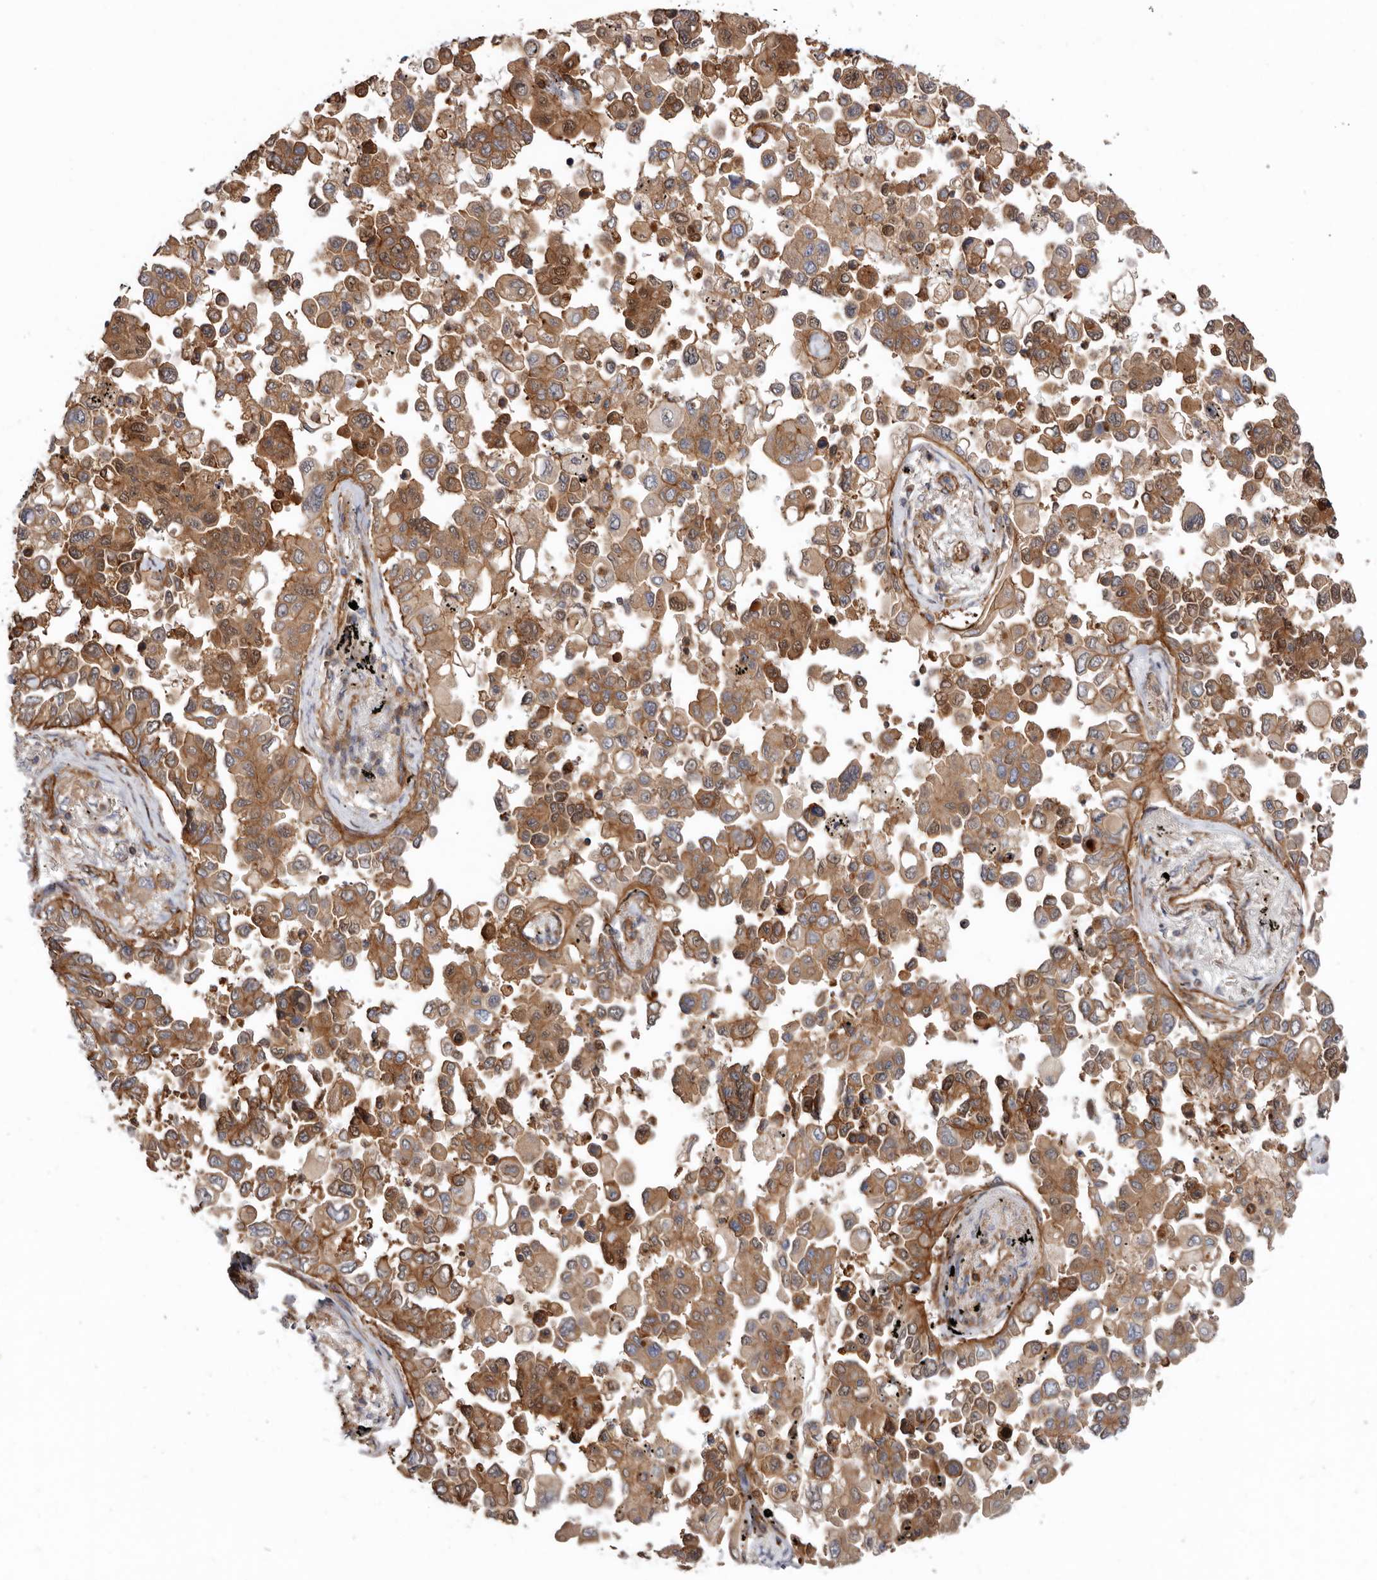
{"staining": {"intensity": "moderate", "quantity": ">75%", "location": "cytoplasmic/membranous"}, "tissue": "lung cancer", "cell_type": "Tumor cells", "image_type": "cancer", "snomed": [{"axis": "morphology", "description": "Adenocarcinoma, NOS"}, {"axis": "topography", "description": "Lung"}], "caption": "Lung cancer (adenocarcinoma) stained with DAB immunohistochemistry (IHC) demonstrates medium levels of moderate cytoplasmic/membranous expression in about >75% of tumor cells.", "gene": "TMC7", "patient": {"sex": "female", "age": 67}}